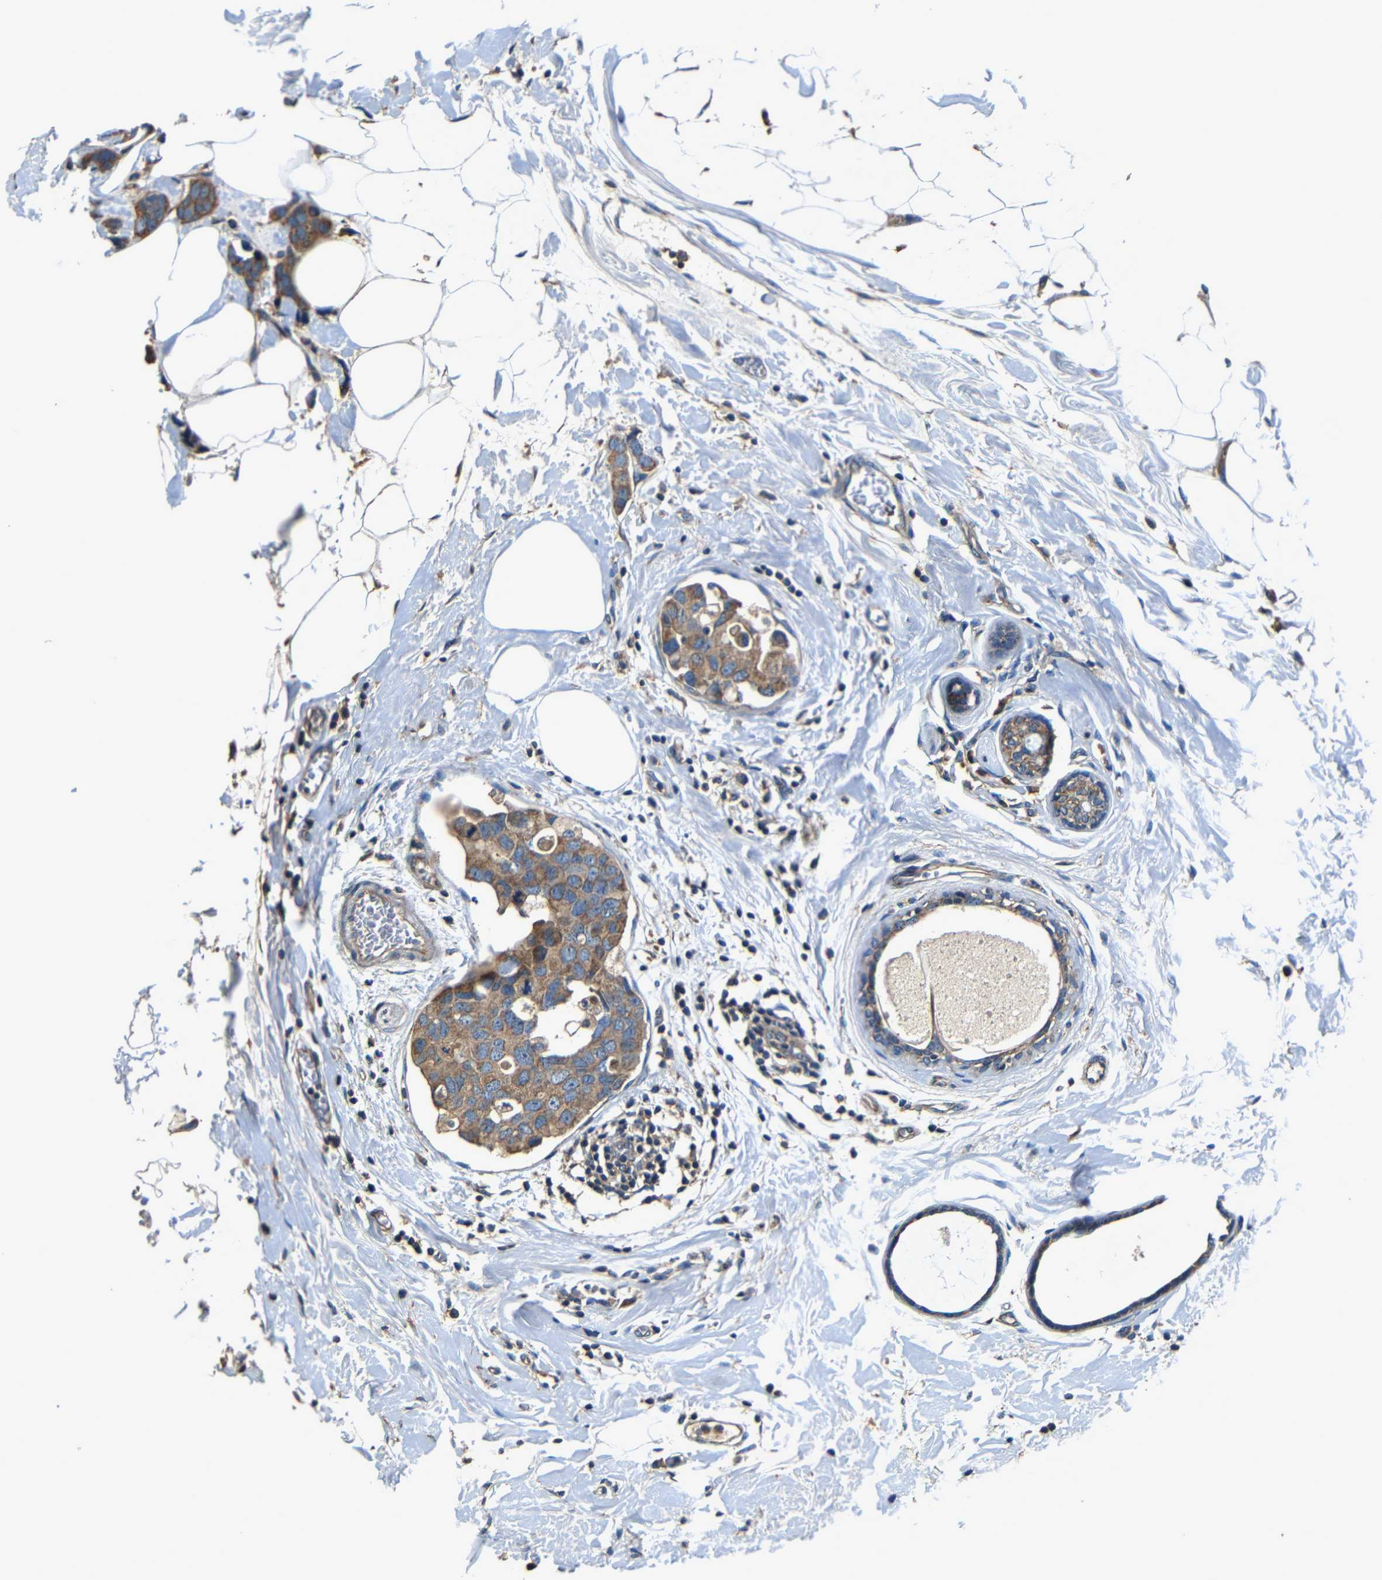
{"staining": {"intensity": "moderate", "quantity": ">75%", "location": "cytoplasmic/membranous"}, "tissue": "breast cancer", "cell_type": "Tumor cells", "image_type": "cancer", "snomed": [{"axis": "morphology", "description": "Normal tissue, NOS"}, {"axis": "morphology", "description": "Duct carcinoma"}, {"axis": "topography", "description": "Breast"}], "caption": "There is medium levels of moderate cytoplasmic/membranous staining in tumor cells of breast cancer (infiltrating ductal carcinoma), as demonstrated by immunohistochemical staining (brown color).", "gene": "MTX1", "patient": {"sex": "female", "age": 50}}